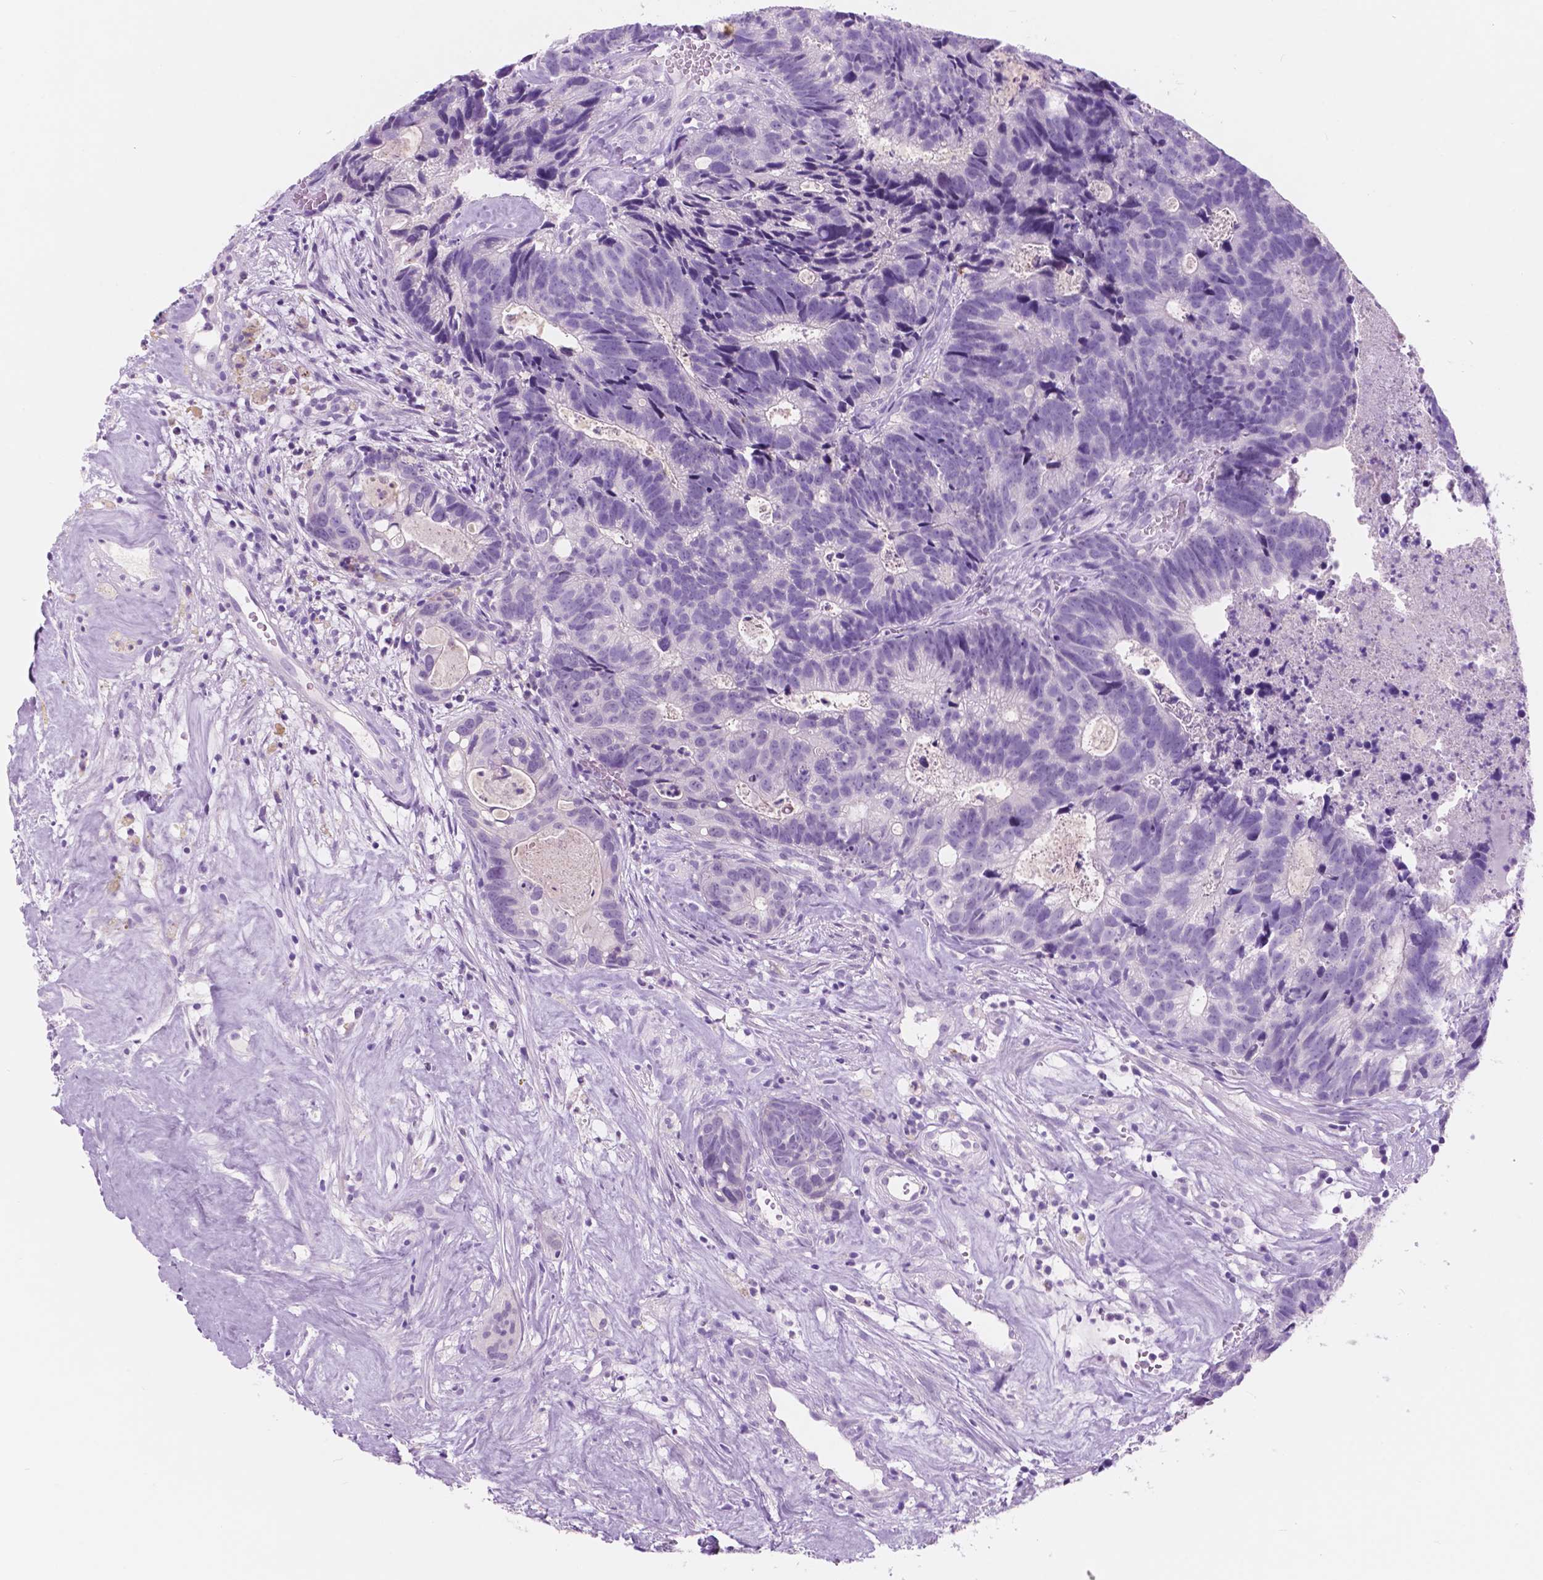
{"staining": {"intensity": "negative", "quantity": "none", "location": "none"}, "tissue": "head and neck cancer", "cell_type": "Tumor cells", "image_type": "cancer", "snomed": [{"axis": "morphology", "description": "Adenocarcinoma, NOS"}, {"axis": "topography", "description": "Head-Neck"}], "caption": "High magnification brightfield microscopy of head and neck adenocarcinoma stained with DAB (brown) and counterstained with hematoxylin (blue): tumor cells show no significant positivity. The staining was performed using DAB (3,3'-diaminobenzidine) to visualize the protein expression in brown, while the nuclei were stained in blue with hematoxylin (Magnification: 20x).", "gene": "CUZD1", "patient": {"sex": "male", "age": 62}}